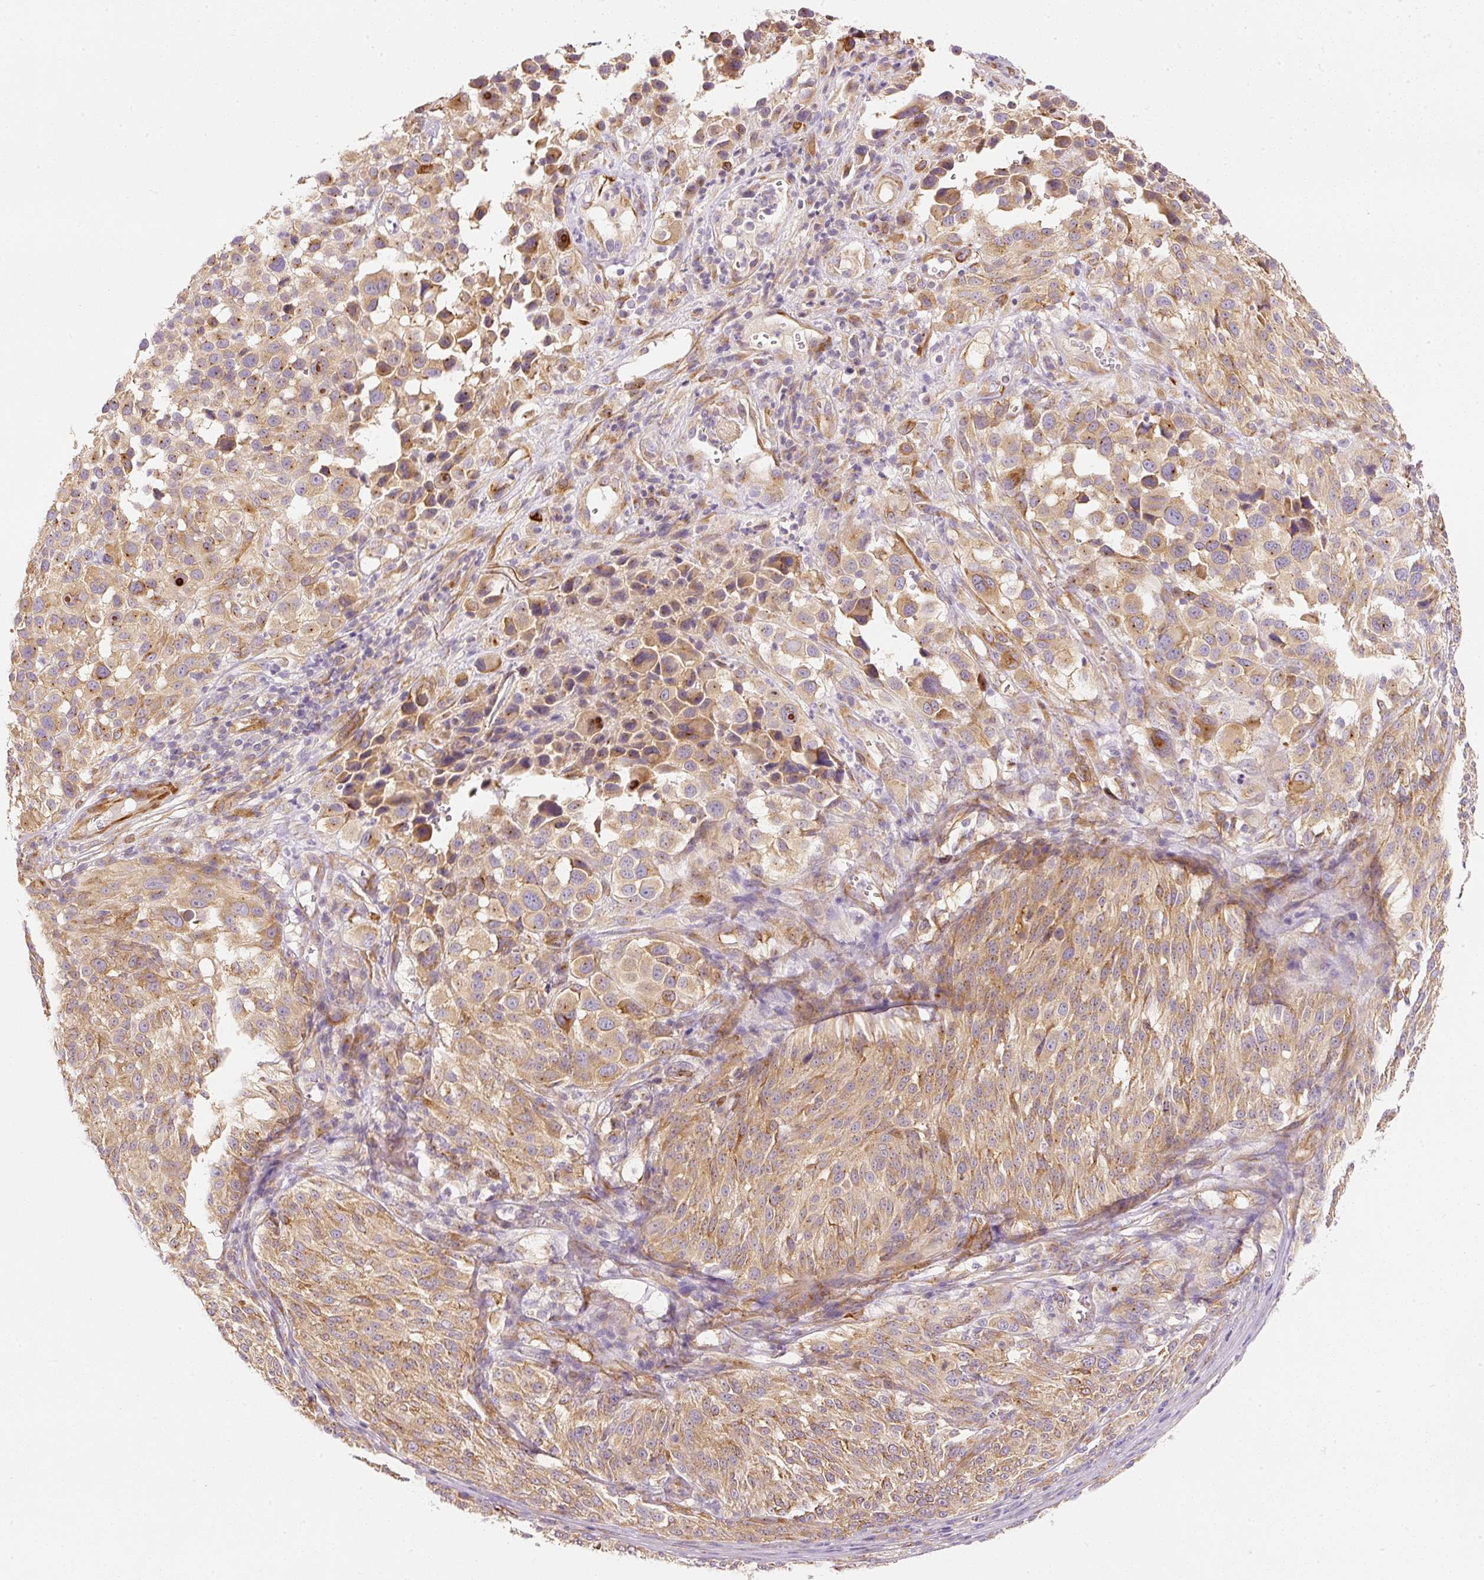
{"staining": {"intensity": "moderate", "quantity": "25%-75%", "location": "cytoplasmic/membranous"}, "tissue": "melanoma", "cell_type": "Tumor cells", "image_type": "cancer", "snomed": [{"axis": "morphology", "description": "Malignant melanoma, NOS"}, {"axis": "topography", "description": "Skin of trunk"}], "caption": "The photomicrograph demonstrates staining of melanoma, revealing moderate cytoplasmic/membranous protein expression (brown color) within tumor cells.", "gene": "RNF167", "patient": {"sex": "male", "age": 71}}